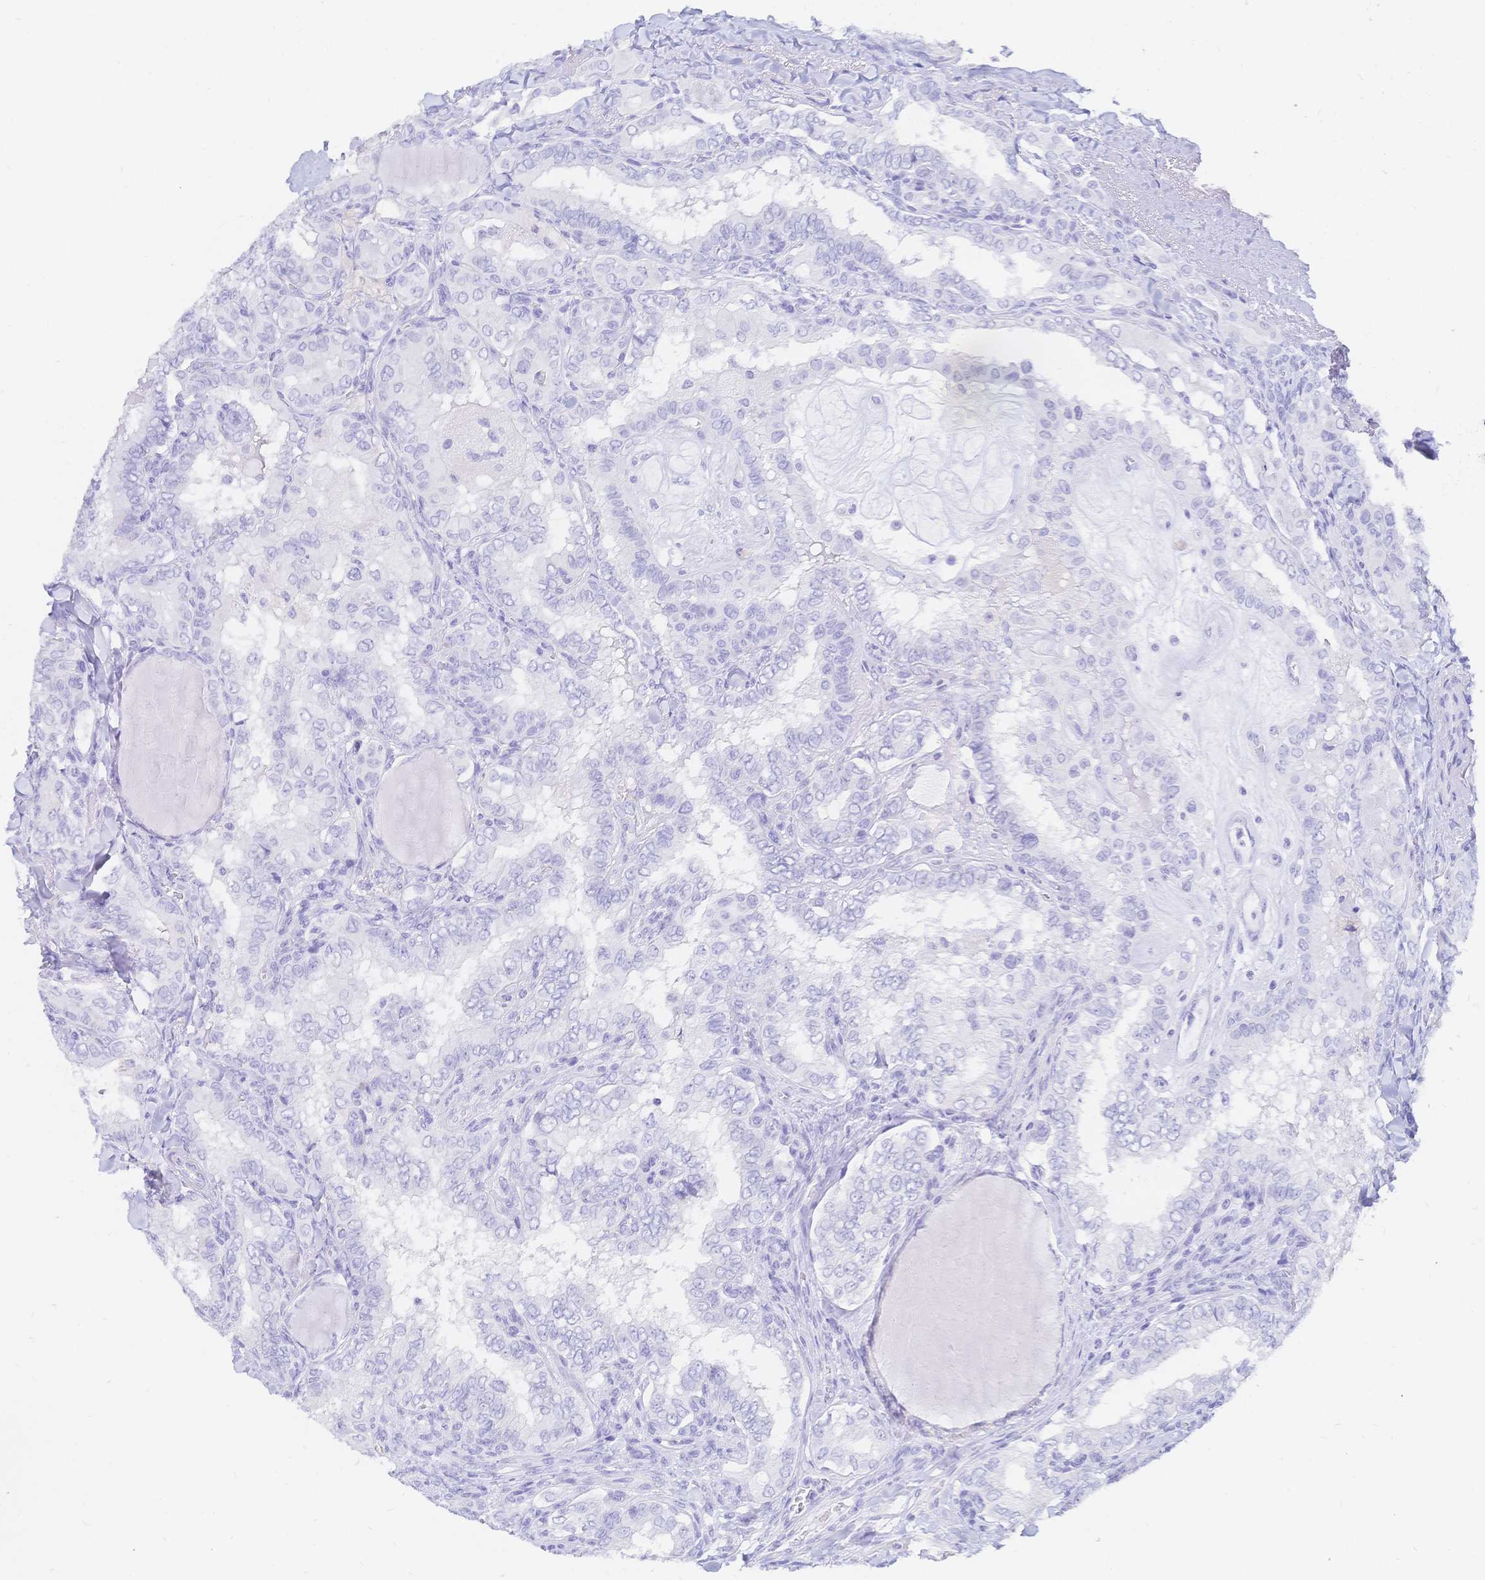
{"staining": {"intensity": "negative", "quantity": "none", "location": "none"}, "tissue": "thyroid cancer", "cell_type": "Tumor cells", "image_type": "cancer", "snomed": [{"axis": "morphology", "description": "Papillary adenocarcinoma, NOS"}, {"axis": "topography", "description": "Thyroid gland"}], "caption": "This is an immunohistochemistry photomicrograph of thyroid cancer (papillary adenocarcinoma). There is no staining in tumor cells.", "gene": "MEP1B", "patient": {"sex": "female", "age": 75}}